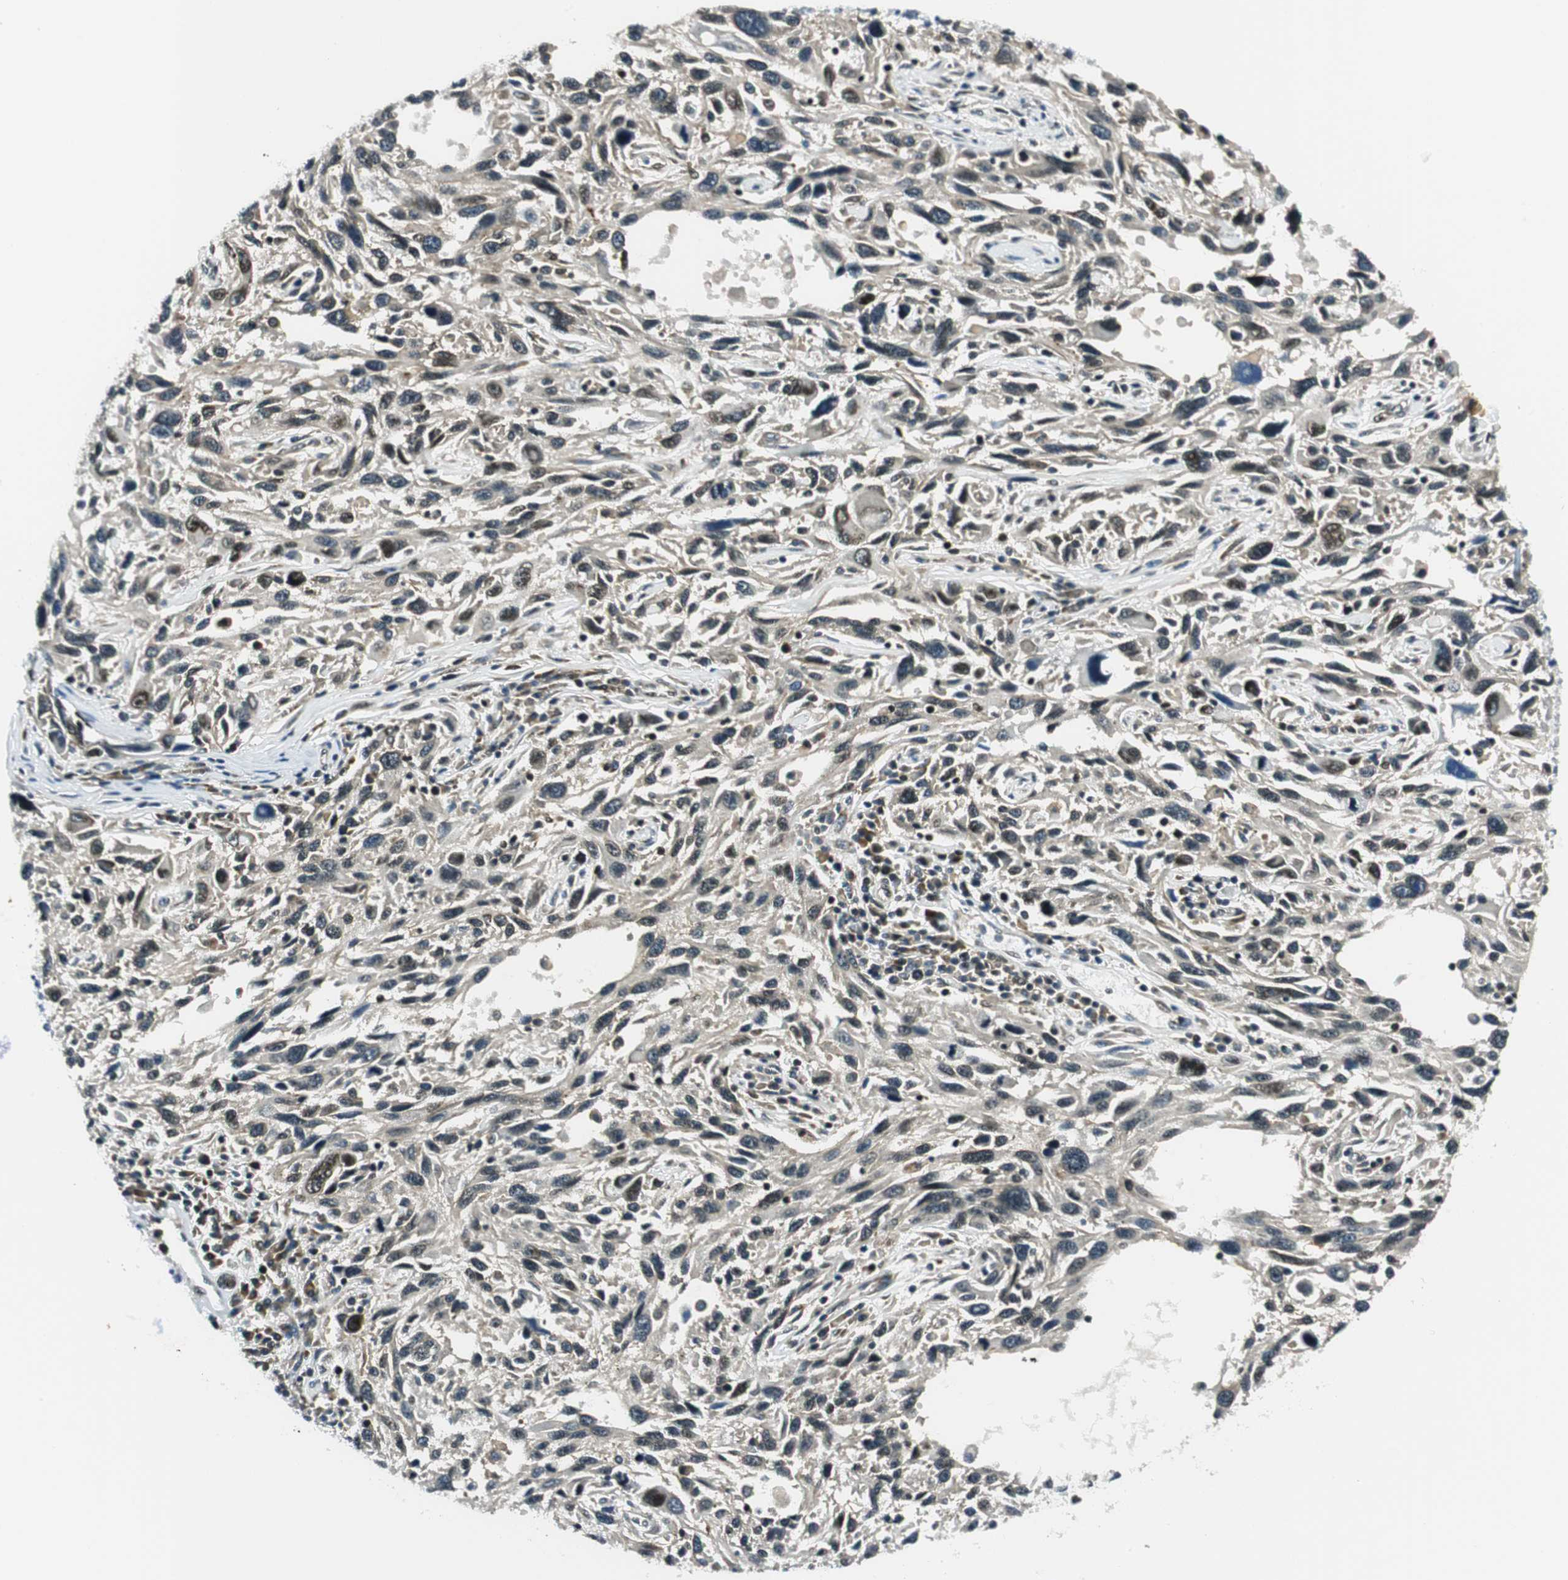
{"staining": {"intensity": "weak", "quantity": "<25%", "location": "cytoplasmic/membranous,nuclear"}, "tissue": "melanoma", "cell_type": "Tumor cells", "image_type": "cancer", "snomed": [{"axis": "morphology", "description": "Malignant melanoma, NOS"}, {"axis": "topography", "description": "Skin"}], "caption": "Melanoma was stained to show a protein in brown. There is no significant expression in tumor cells.", "gene": "RING1", "patient": {"sex": "male", "age": 53}}